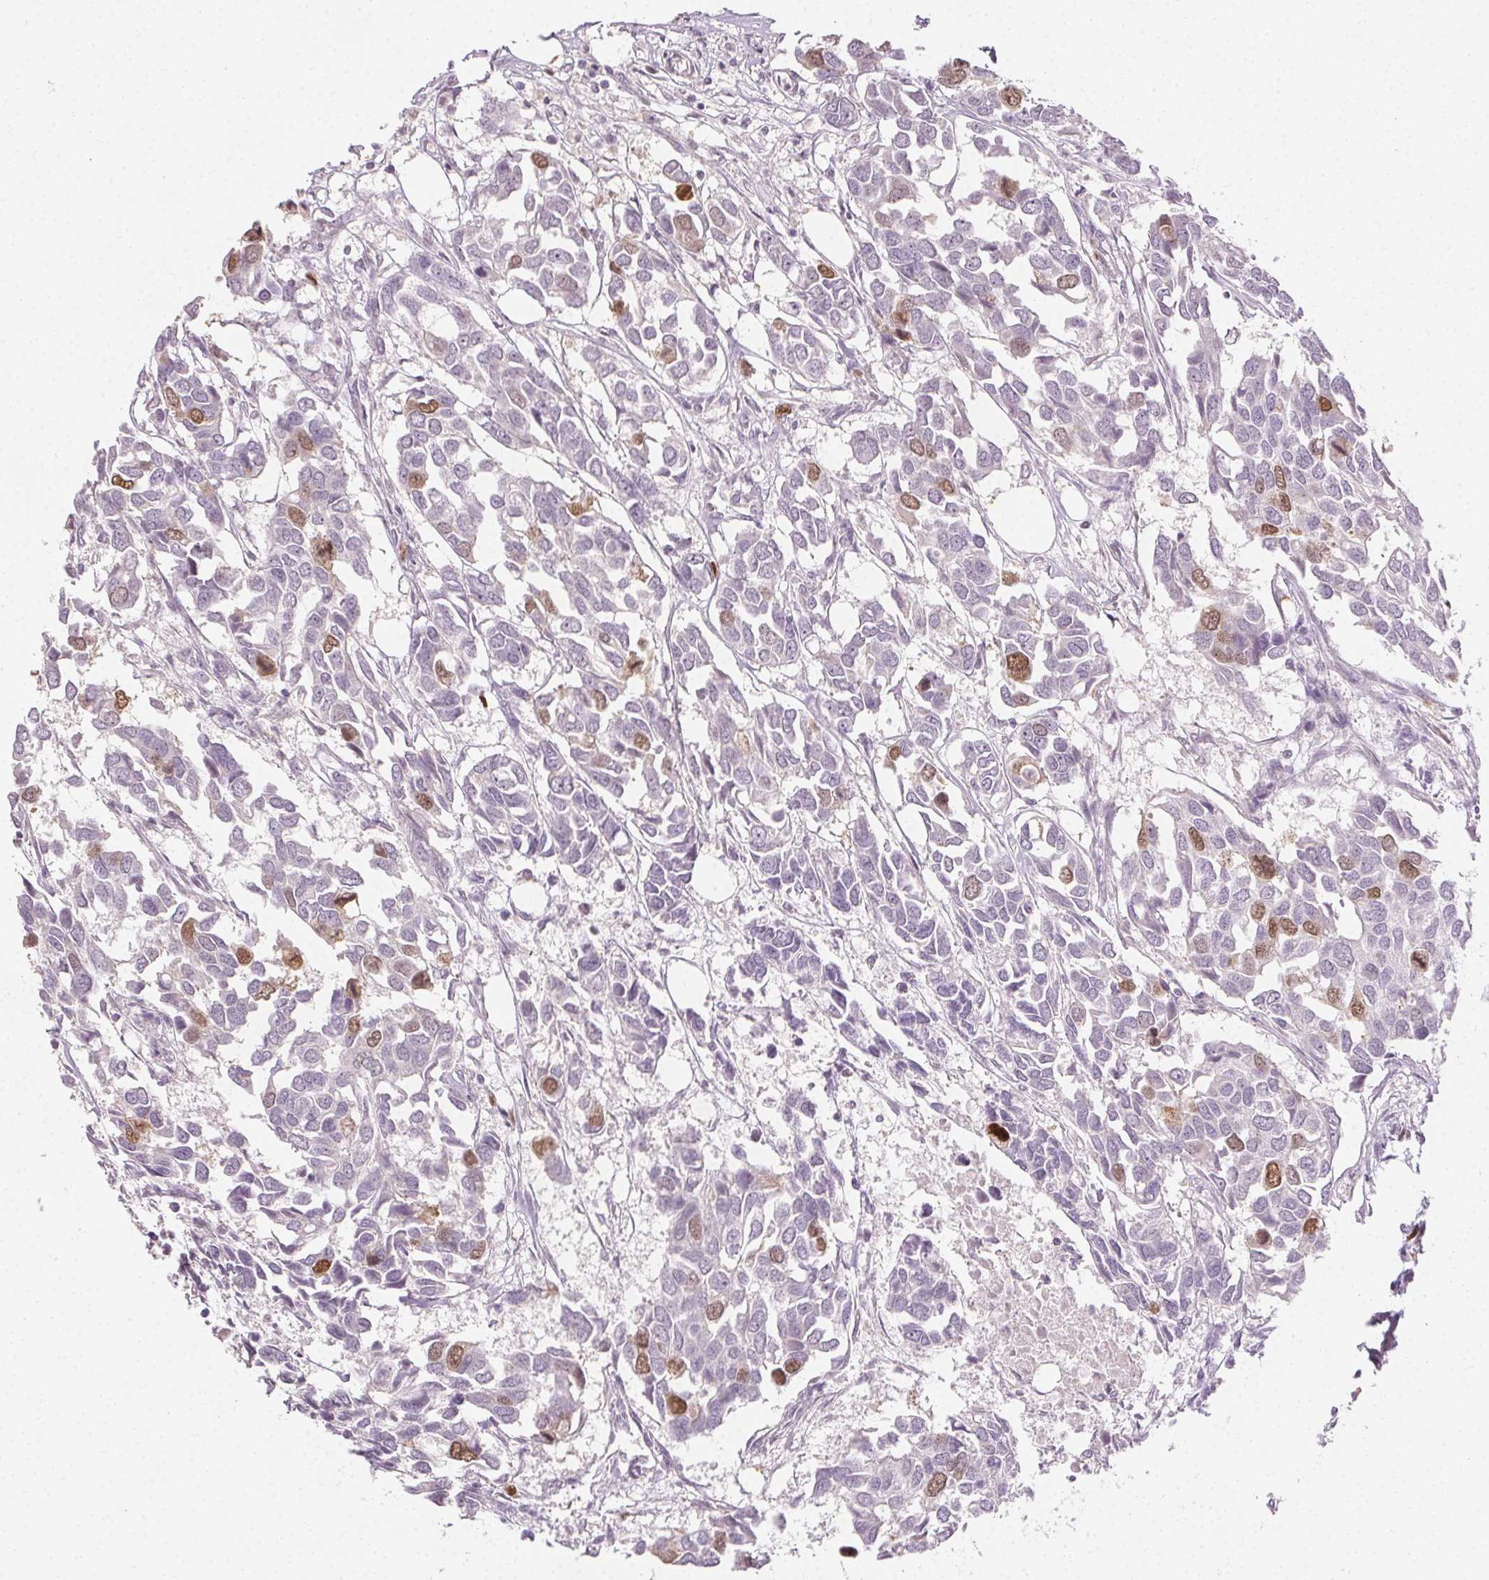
{"staining": {"intensity": "moderate", "quantity": "<25%", "location": "nuclear"}, "tissue": "breast cancer", "cell_type": "Tumor cells", "image_type": "cancer", "snomed": [{"axis": "morphology", "description": "Duct carcinoma"}, {"axis": "topography", "description": "Breast"}], "caption": "Protein expression by immunohistochemistry shows moderate nuclear staining in approximately <25% of tumor cells in breast intraductal carcinoma. The protein of interest is stained brown, and the nuclei are stained in blue (DAB IHC with brightfield microscopy, high magnification).", "gene": "ANLN", "patient": {"sex": "female", "age": 83}}